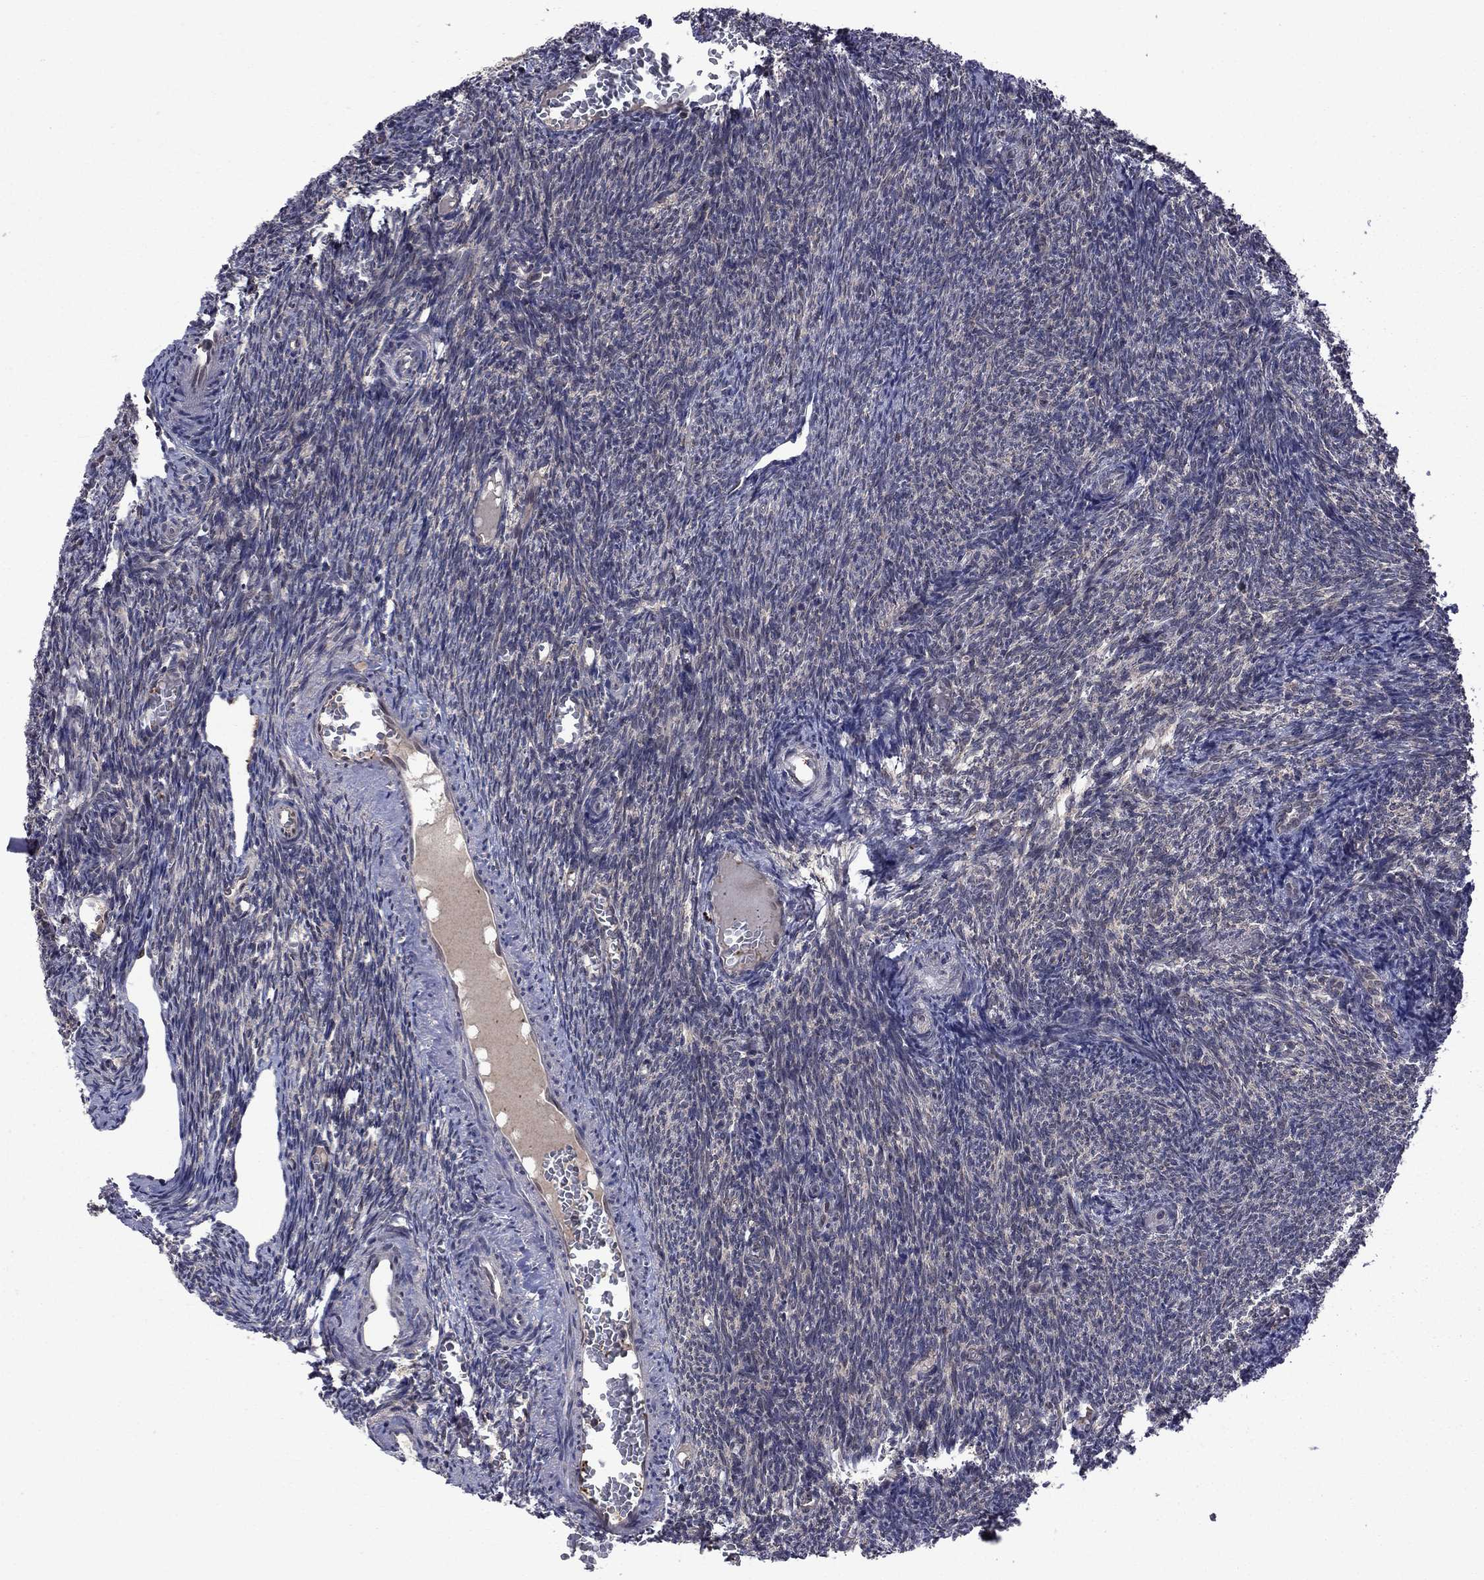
{"staining": {"intensity": "negative", "quantity": "none", "location": "none"}, "tissue": "ovary", "cell_type": "Ovarian stroma cells", "image_type": "normal", "snomed": [{"axis": "morphology", "description": "Normal tissue, NOS"}, {"axis": "topography", "description": "Ovary"}], "caption": "Immunohistochemistry (IHC) photomicrograph of benign ovary: human ovary stained with DAB shows no significant protein expression in ovarian stroma cells.", "gene": "GPAA1", "patient": {"sex": "female", "age": 39}}